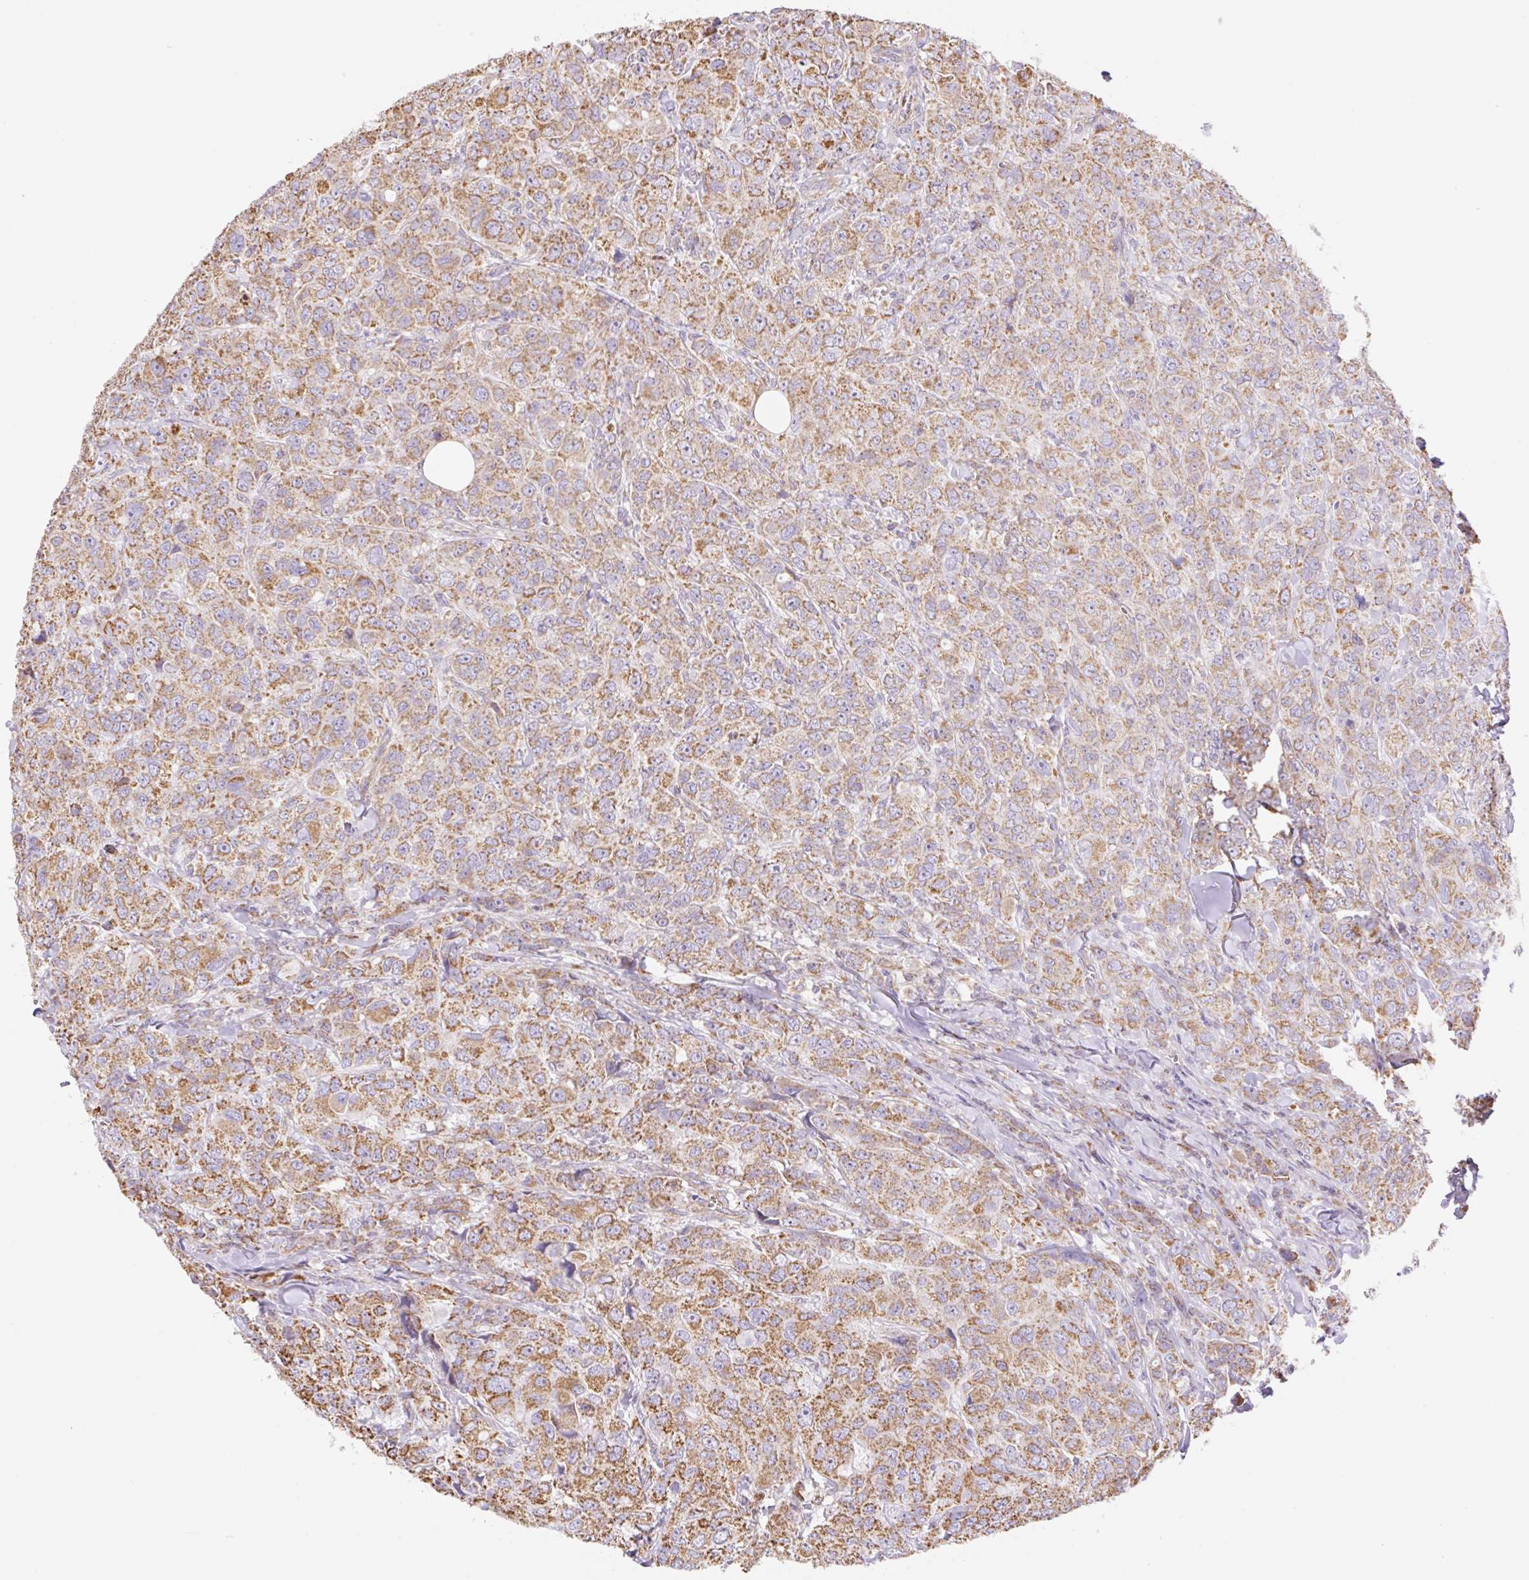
{"staining": {"intensity": "moderate", "quantity": ">75%", "location": "cytoplasmic/membranous"}, "tissue": "breast cancer", "cell_type": "Tumor cells", "image_type": "cancer", "snomed": [{"axis": "morphology", "description": "Duct carcinoma"}, {"axis": "topography", "description": "Breast"}], "caption": "Protein expression analysis of breast cancer demonstrates moderate cytoplasmic/membranous expression in approximately >75% of tumor cells. (DAB (3,3'-diaminobenzidine) = brown stain, brightfield microscopy at high magnification).", "gene": "ESAM", "patient": {"sex": "female", "age": 43}}